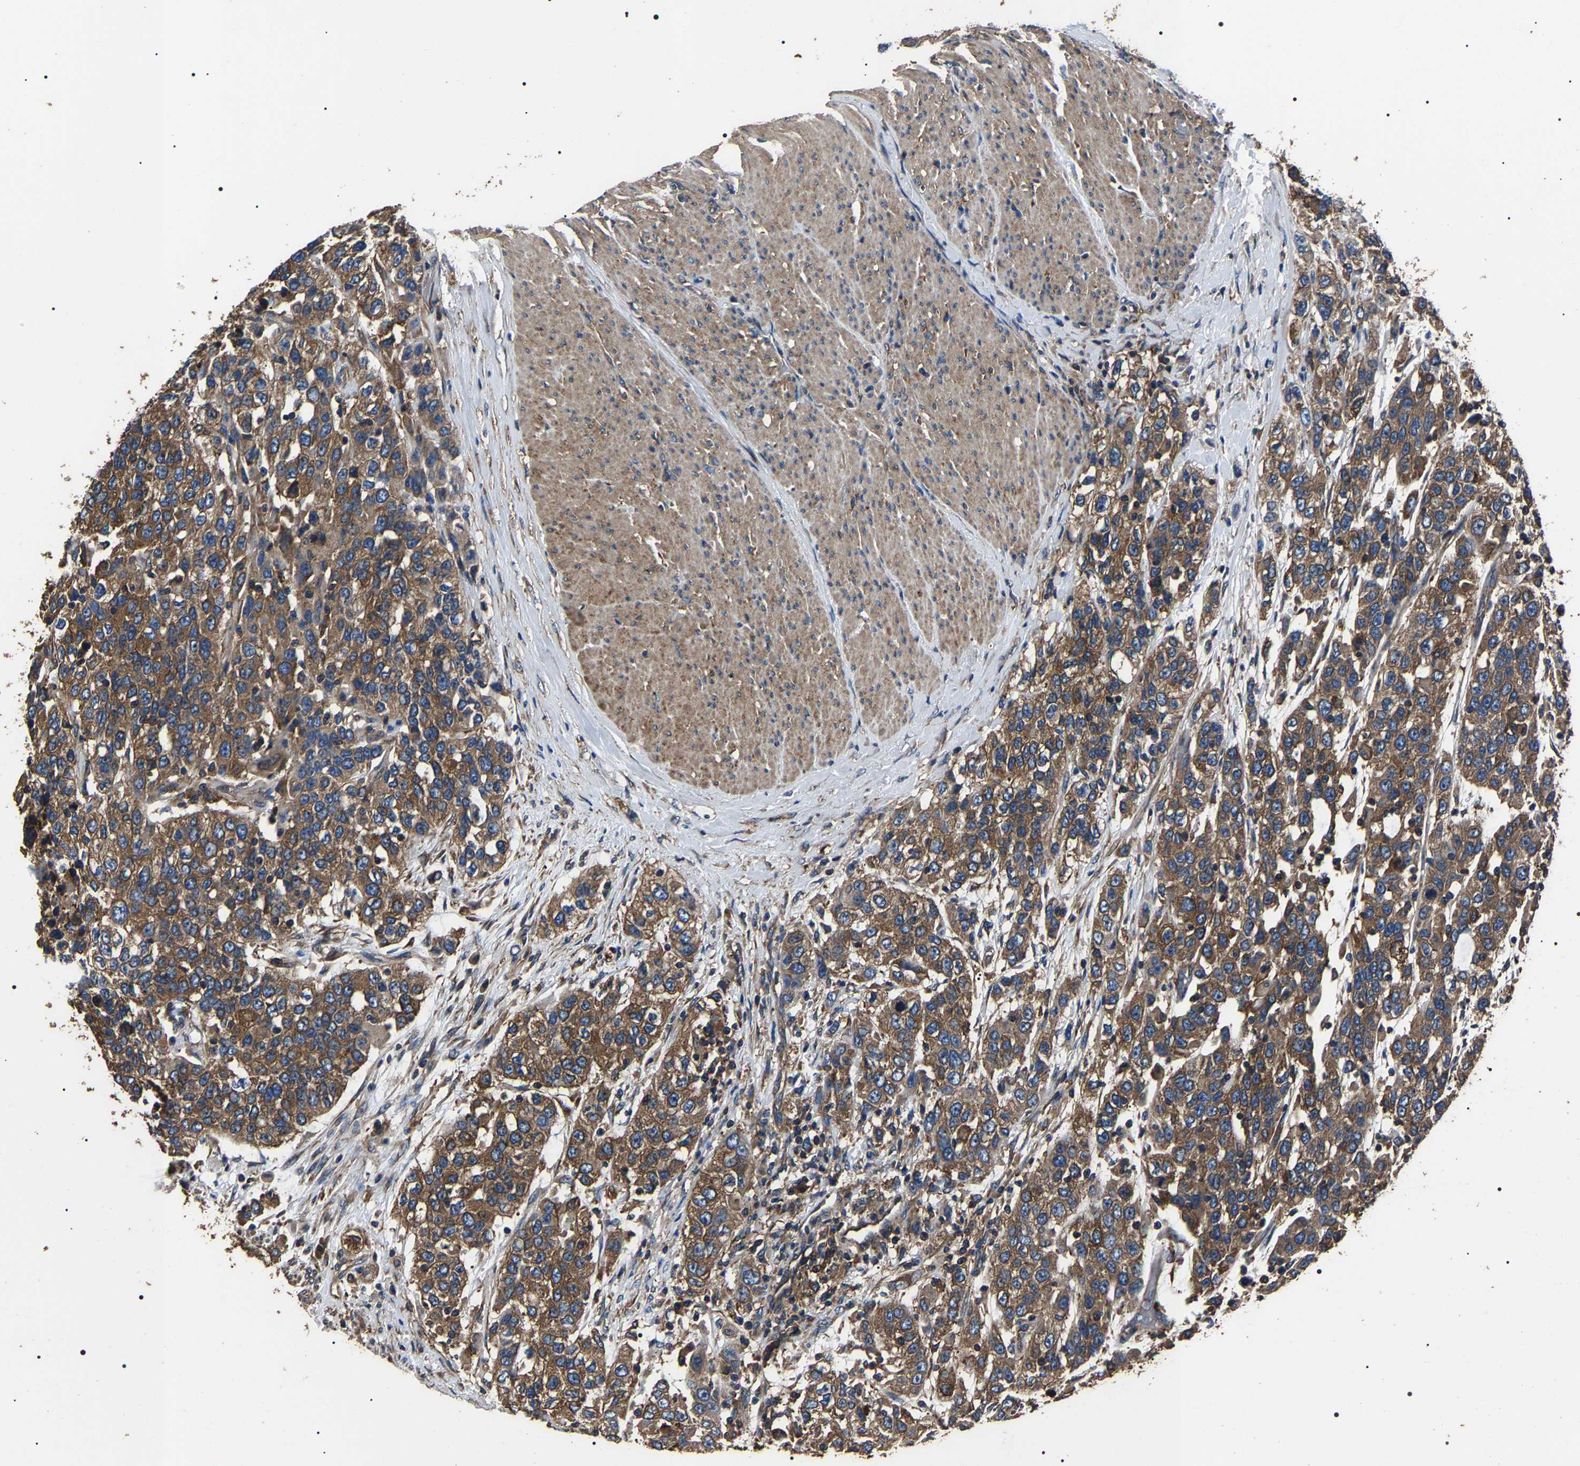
{"staining": {"intensity": "strong", "quantity": ">75%", "location": "cytoplasmic/membranous"}, "tissue": "urothelial cancer", "cell_type": "Tumor cells", "image_type": "cancer", "snomed": [{"axis": "morphology", "description": "Urothelial carcinoma, High grade"}, {"axis": "topography", "description": "Urinary bladder"}], "caption": "Strong cytoplasmic/membranous expression for a protein is appreciated in about >75% of tumor cells of high-grade urothelial carcinoma using immunohistochemistry (IHC).", "gene": "HSCB", "patient": {"sex": "female", "age": 80}}